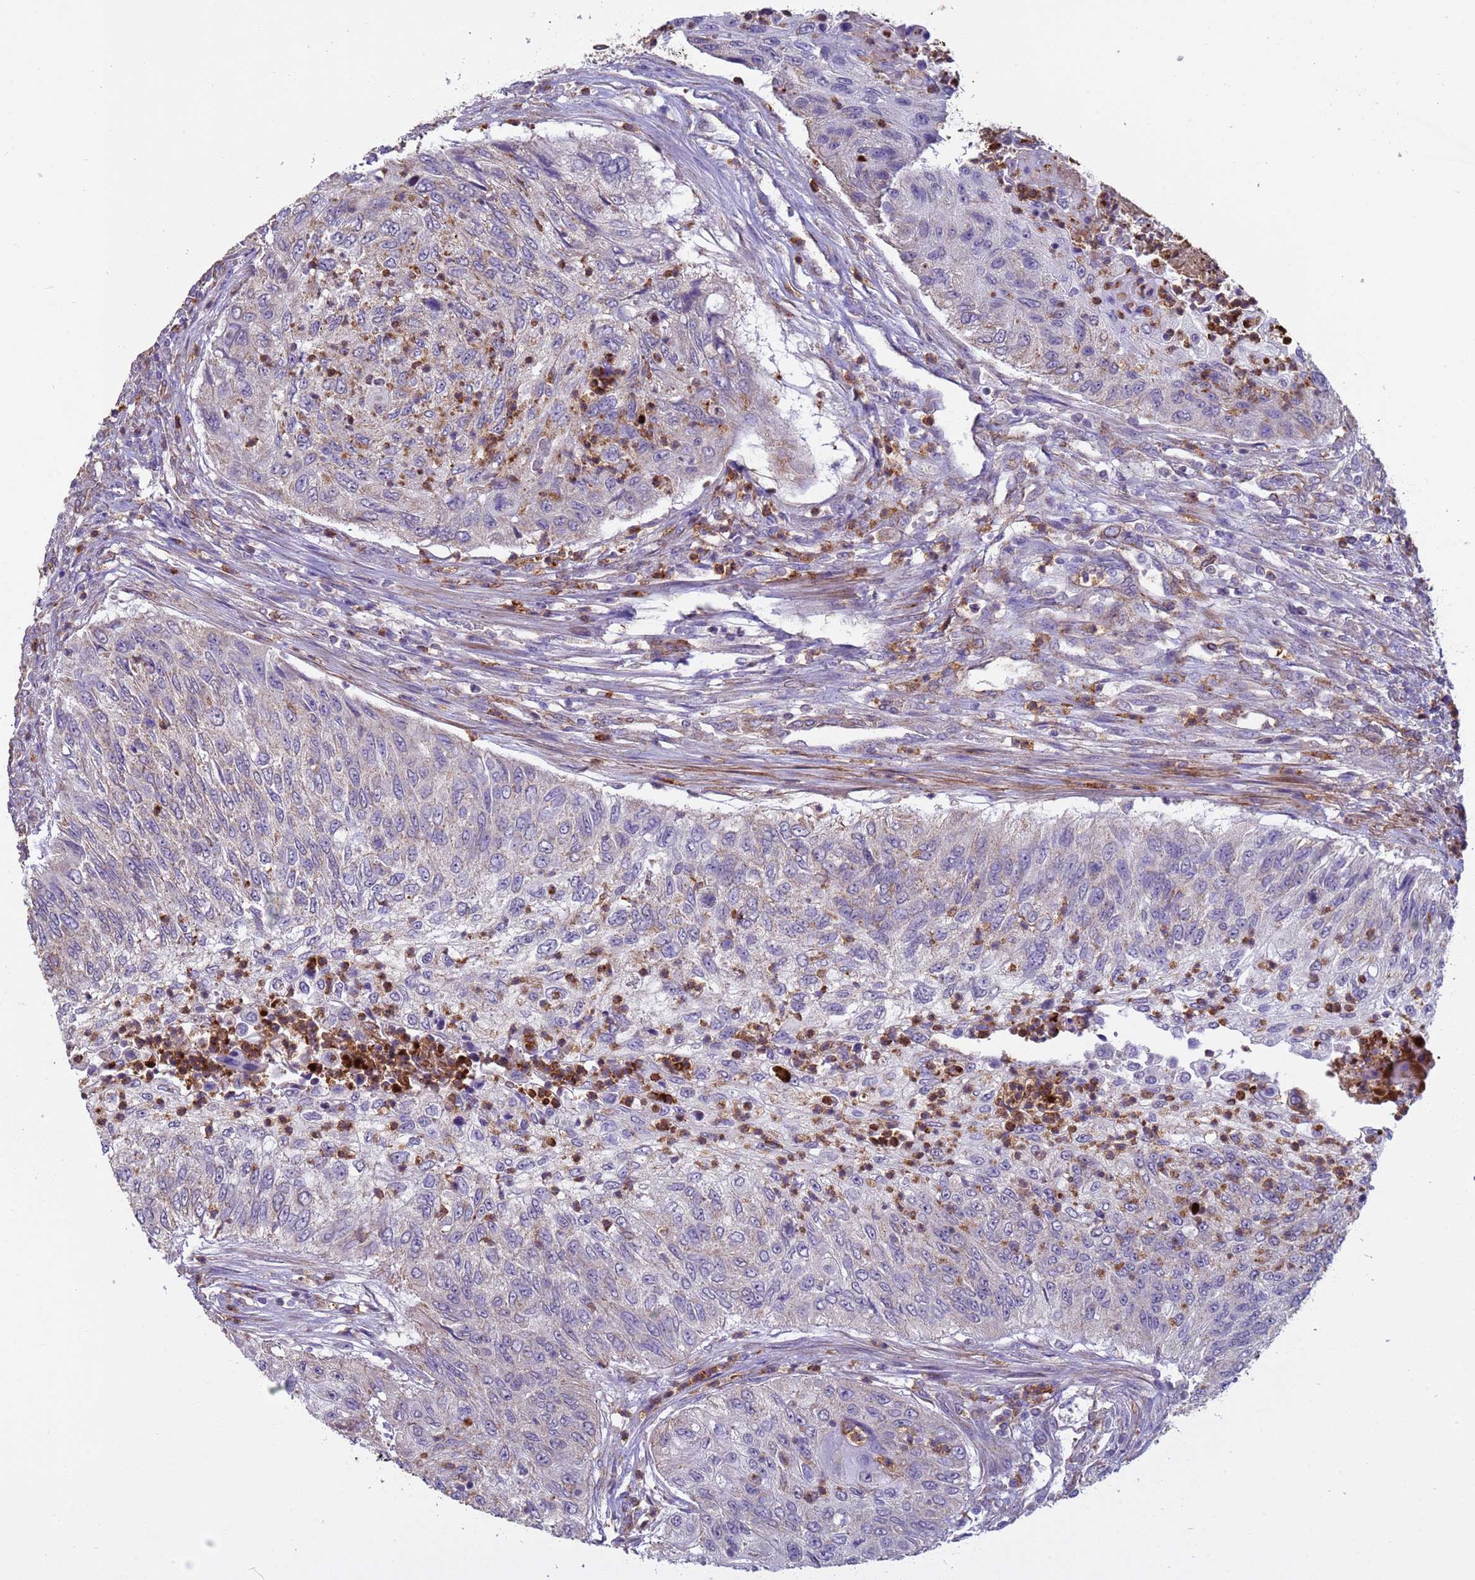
{"staining": {"intensity": "weak", "quantity": "25%-75%", "location": "cytoplasmic/membranous"}, "tissue": "urothelial cancer", "cell_type": "Tumor cells", "image_type": "cancer", "snomed": [{"axis": "morphology", "description": "Urothelial carcinoma, High grade"}, {"axis": "topography", "description": "Urinary bladder"}], "caption": "Immunohistochemical staining of human urothelial cancer demonstrates weak cytoplasmic/membranous protein staining in approximately 25%-75% of tumor cells.", "gene": "GASK1A", "patient": {"sex": "female", "age": 60}}